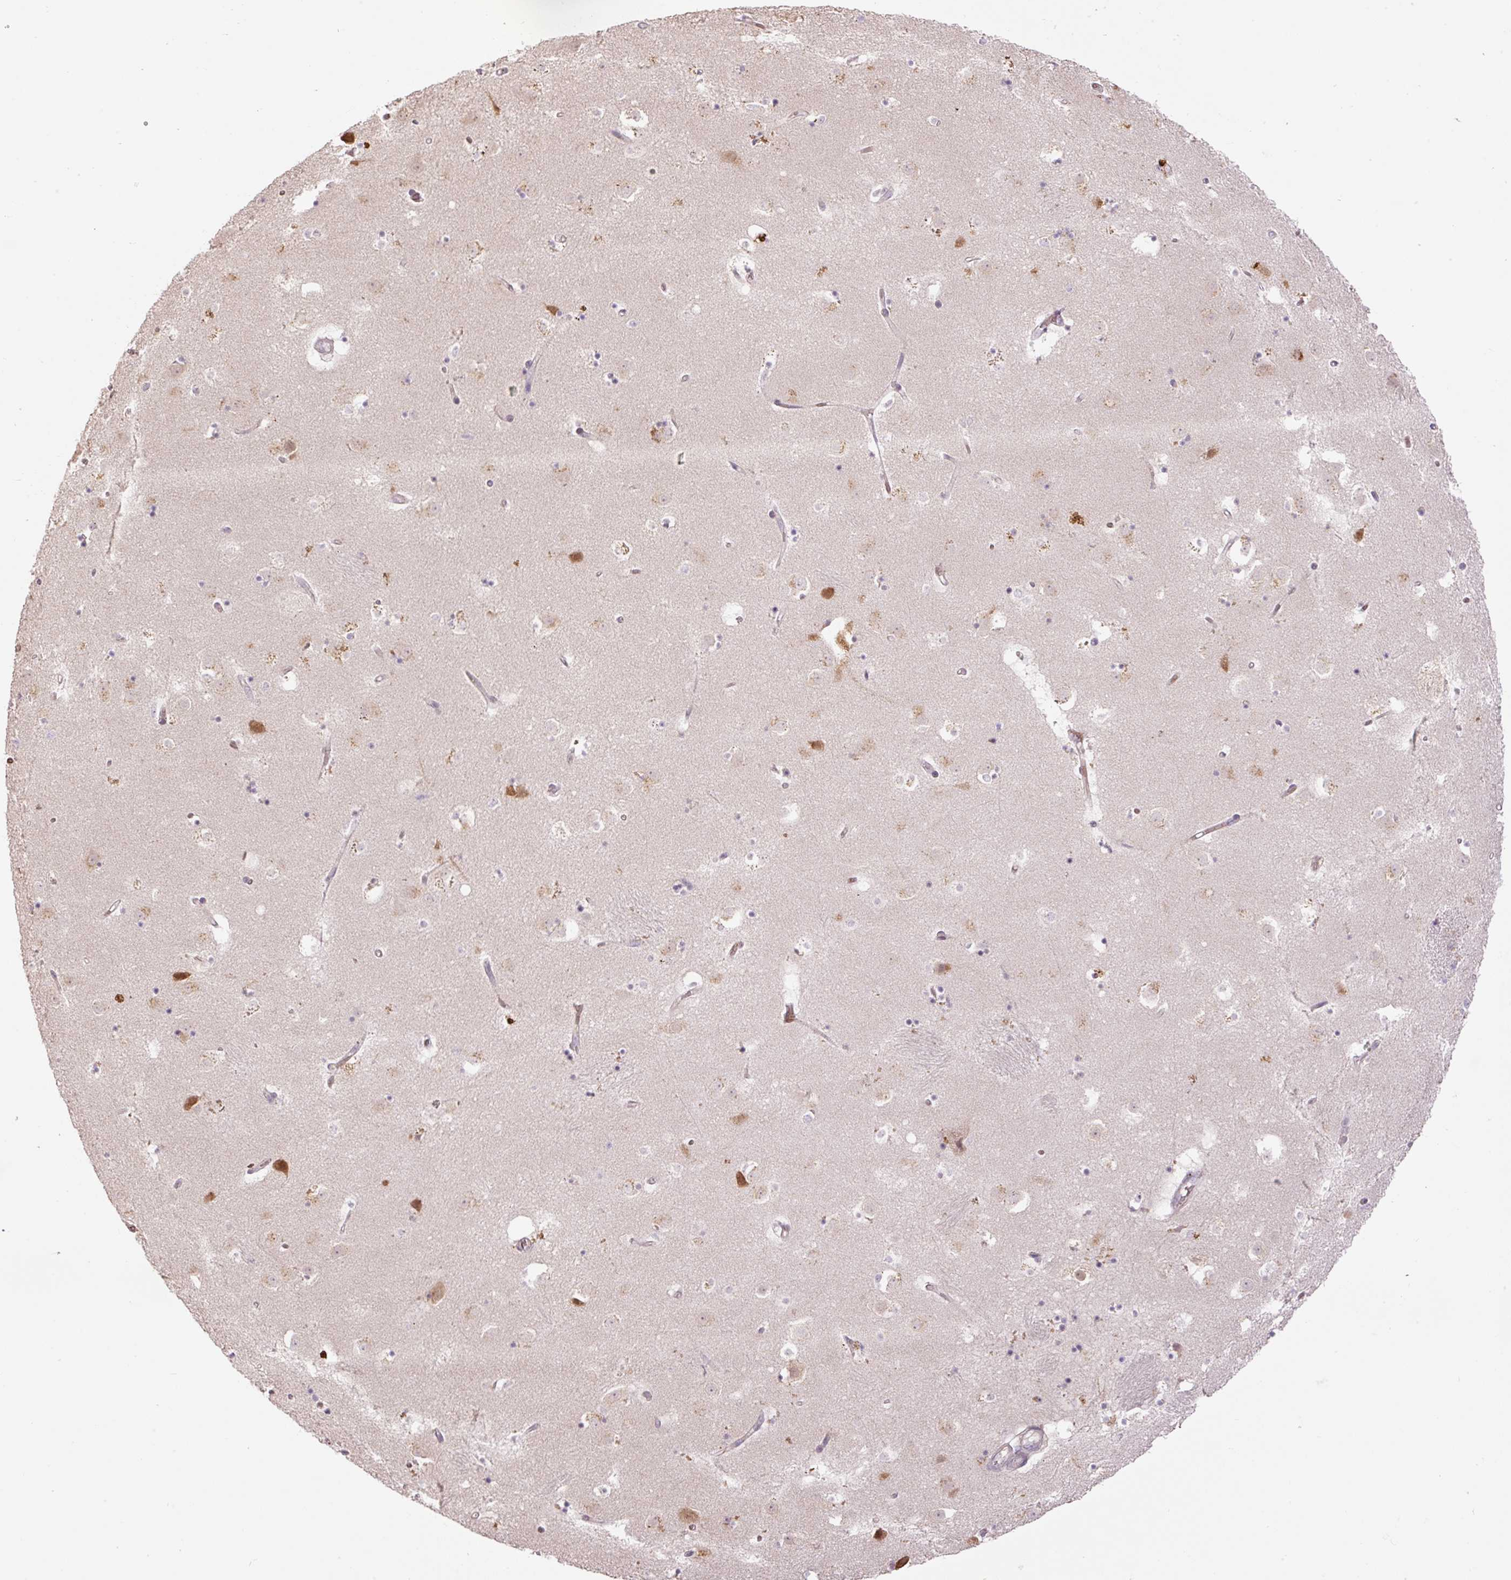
{"staining": {"intensity": "weak", "quantity": "<25%", "location": "cytoplasmic/membranous"}, "tissue": "caudate", "cell_type": "Glial cells", "image_type": "normal", "snomed": [{"axis": "morphology", "description": "Normal tissue, NOS"}, {"axis": "topography", "description": "Lateral ventricle wall"}], "caption": "Protein analysis of benign caudate demonstrates no significant staining in glial cells. (Stains: DAB immunohistochemistry with hematoxylin counter stain, Microscopy: brightfield microscopy at high magnification).", "gene": "HABP4", "patient": {"sex": "male", "age": 58}}